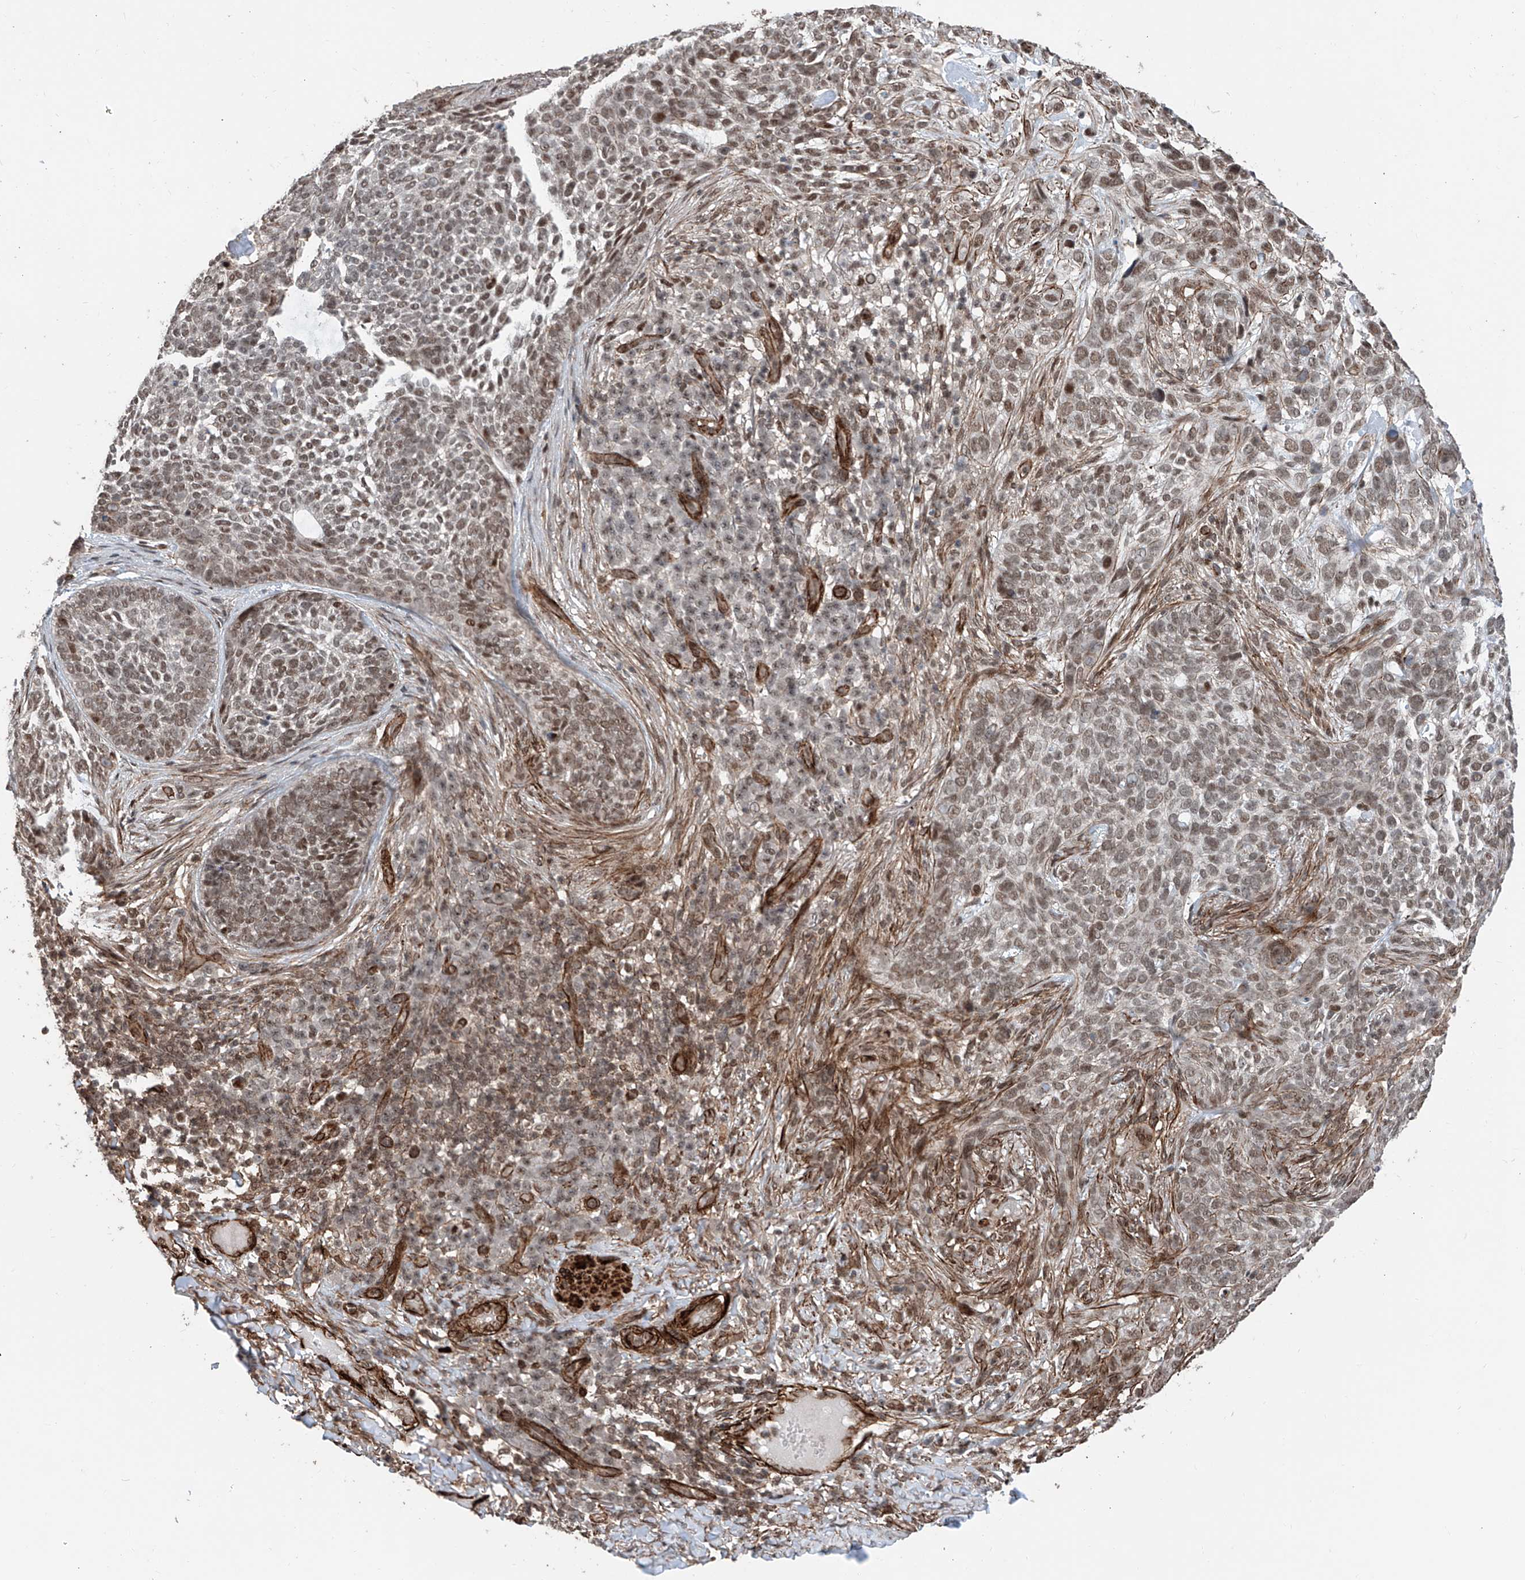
{"staining": {"intensity": "weak", "quantity": "25%-75%", "location": "nuclear"}, "tissue": "skin cancer", "cell_type": "Tumor cells", "image_type": "cancer", "snomed": [{"axis": "morphology", "description": "Basal cell carcinoma"}, {"axis": "topography", "description": "Skin"}], "caption": "Approximately 25%-75% of tumor cells in human skin cancer (basal cell carcinoma) demonstrate weak nuclear protein positivity as visualized by brown immunohistochemical staining.", "gene": "SDE2", "patient": {"sex": "female", "age": 64}}